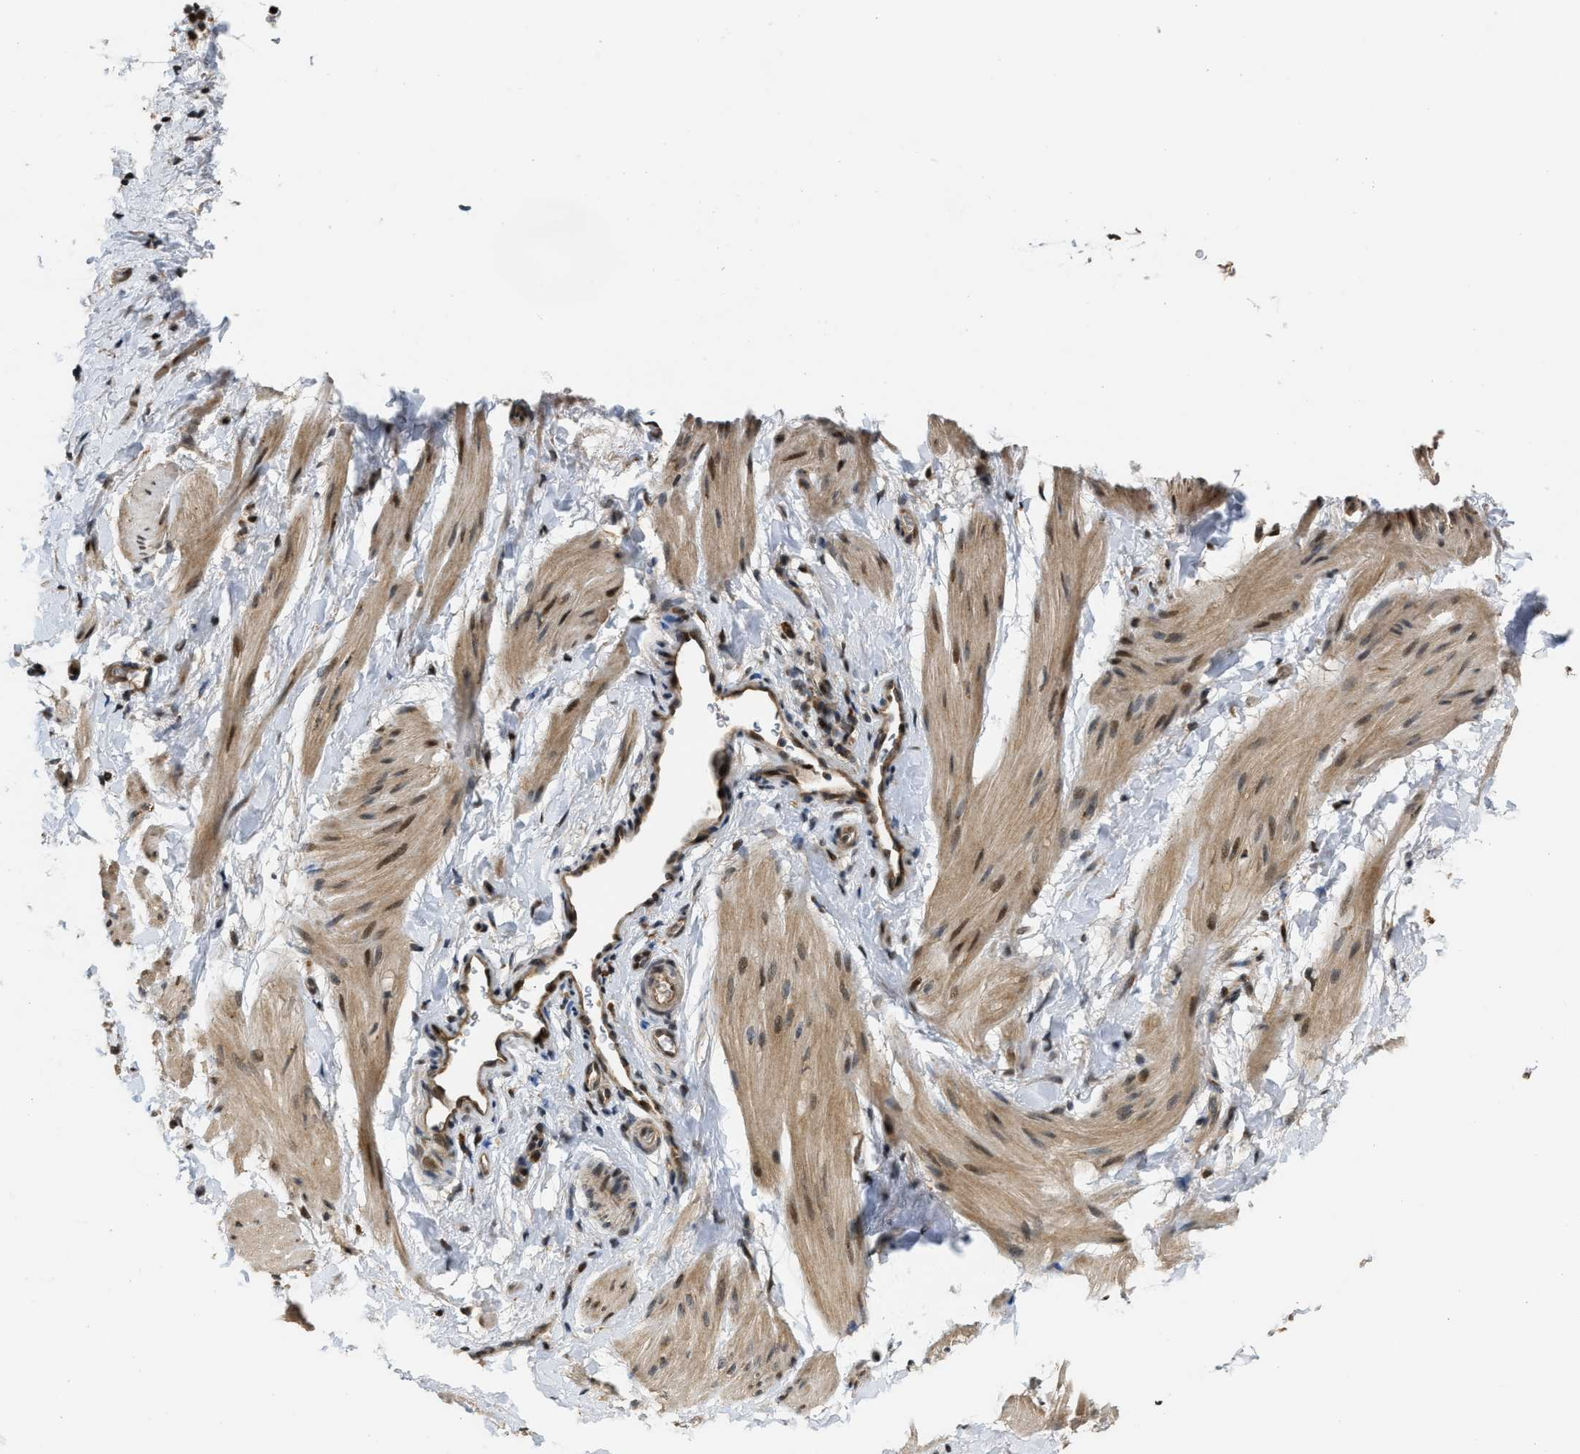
{"staining": {"intensity": "moderate", "quantity": ">75%", "location": "cytoplasmic/membranous,nuclear"}, "tissue": "smooth muscle", "cell_type": "Smooth muscle cells", "image_type": "normal", "snomed": [{"axis": "morphology", "description": "Normal tissue, NOS"}, {"axis": "topography", "description": "Smooth muscle"}], "caption": "Brown immunohistochemical staining in normal human smooth muscle reveals moderate cytoplasmic/membranous,nuclear staining in about >75% of smooth muscle cells.", "gene": "SERTAD2", "patient": {"sex": "male", "age": 16}}